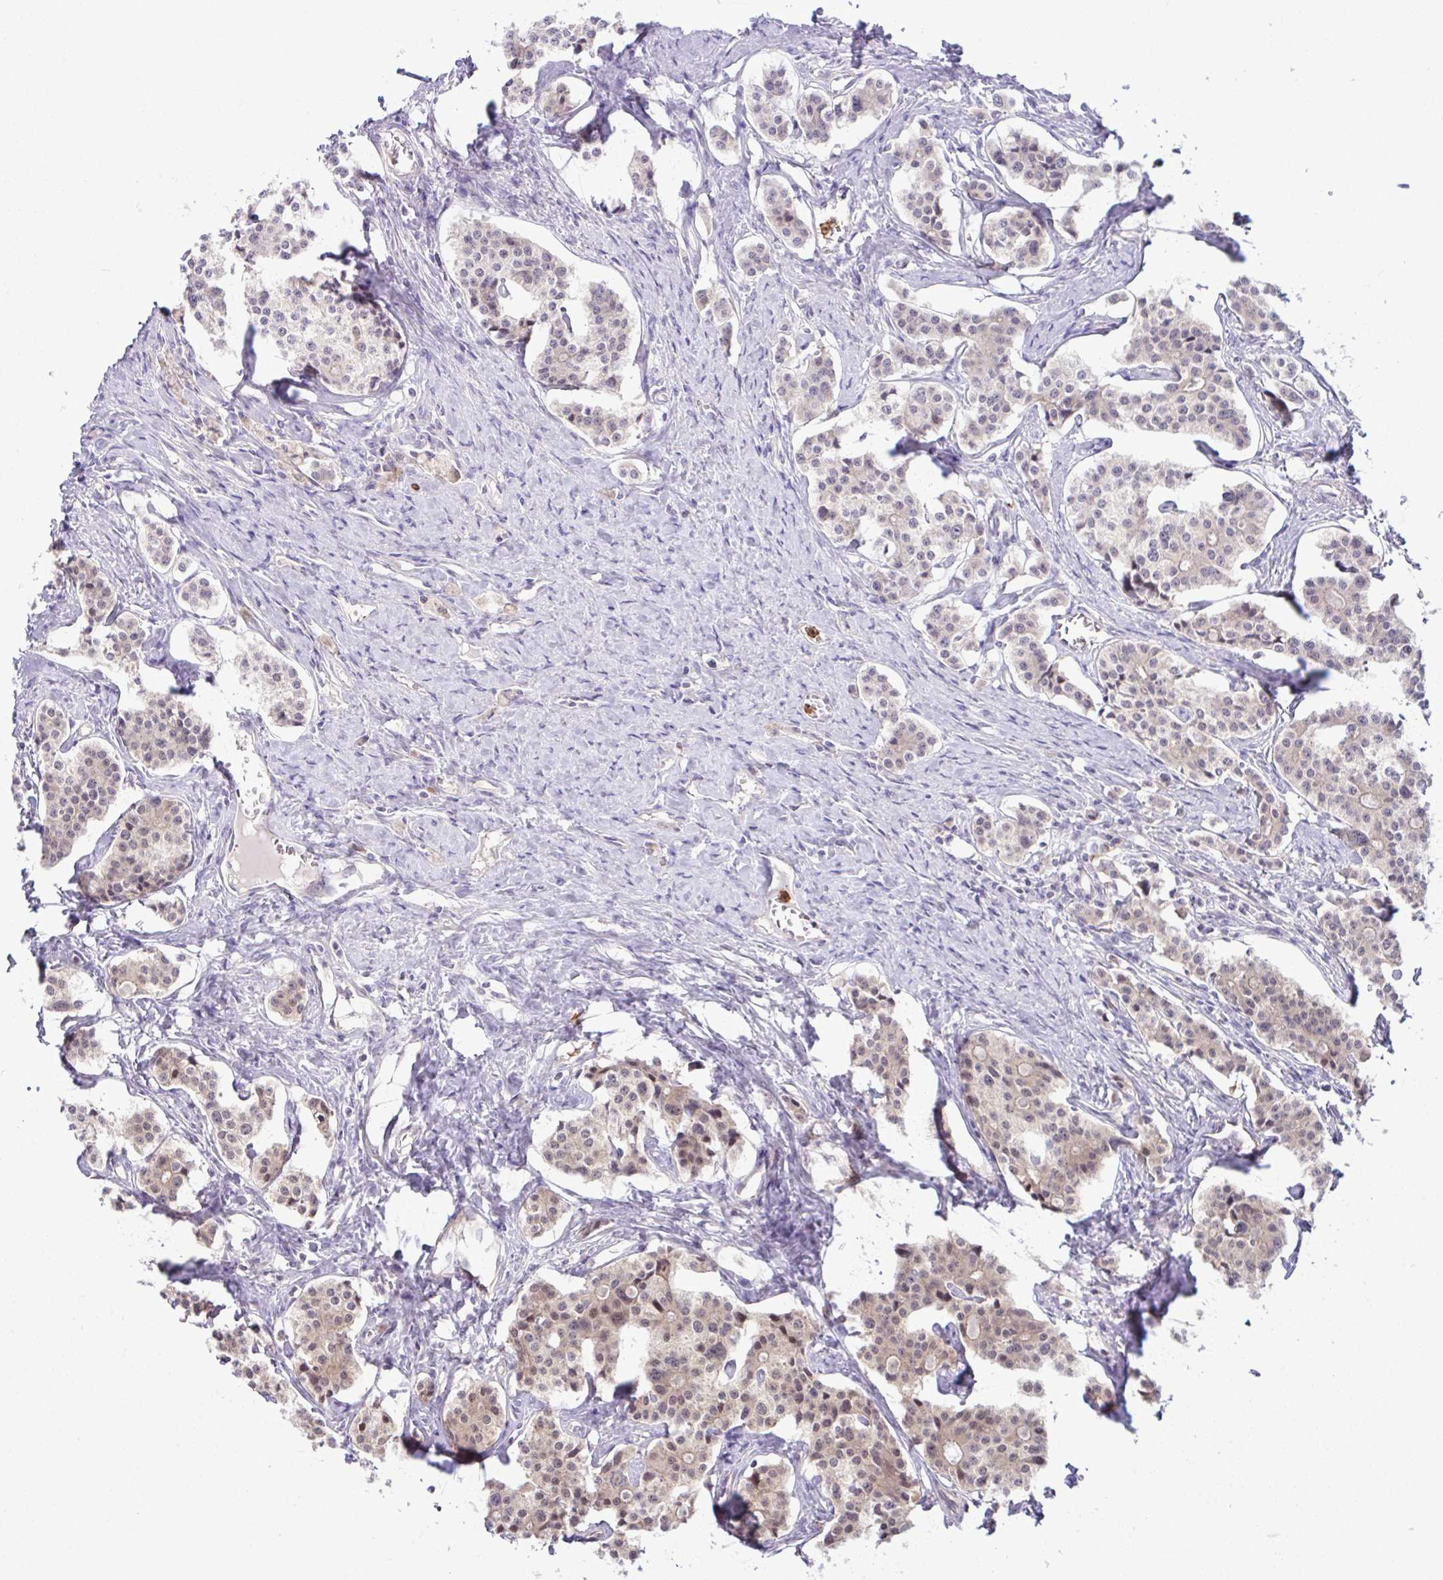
{"staining": {"intensity": "moderate", "quantity": "25%-75%", "location": "cytoplasmic/membranous,nuclear"}, "tissue": "carcinoid", "cell_type": "Tumor cells", "image_type": "cancer", "snomed": [{"axis": "morphology", "description": "Carcinoid, malignant, NOS"}, {"axis": "topography", "description": "Small intestine"}], "caption": "High-power microscopy captured an immunohistochemistry micrograph of carcinoid, revealing moderate cytoplasmic/membranous and nuclear expression in about 25%-75% of tumor cells.", "gene": "CMPK1", "patient": {"sex": "male", "age": 63}}